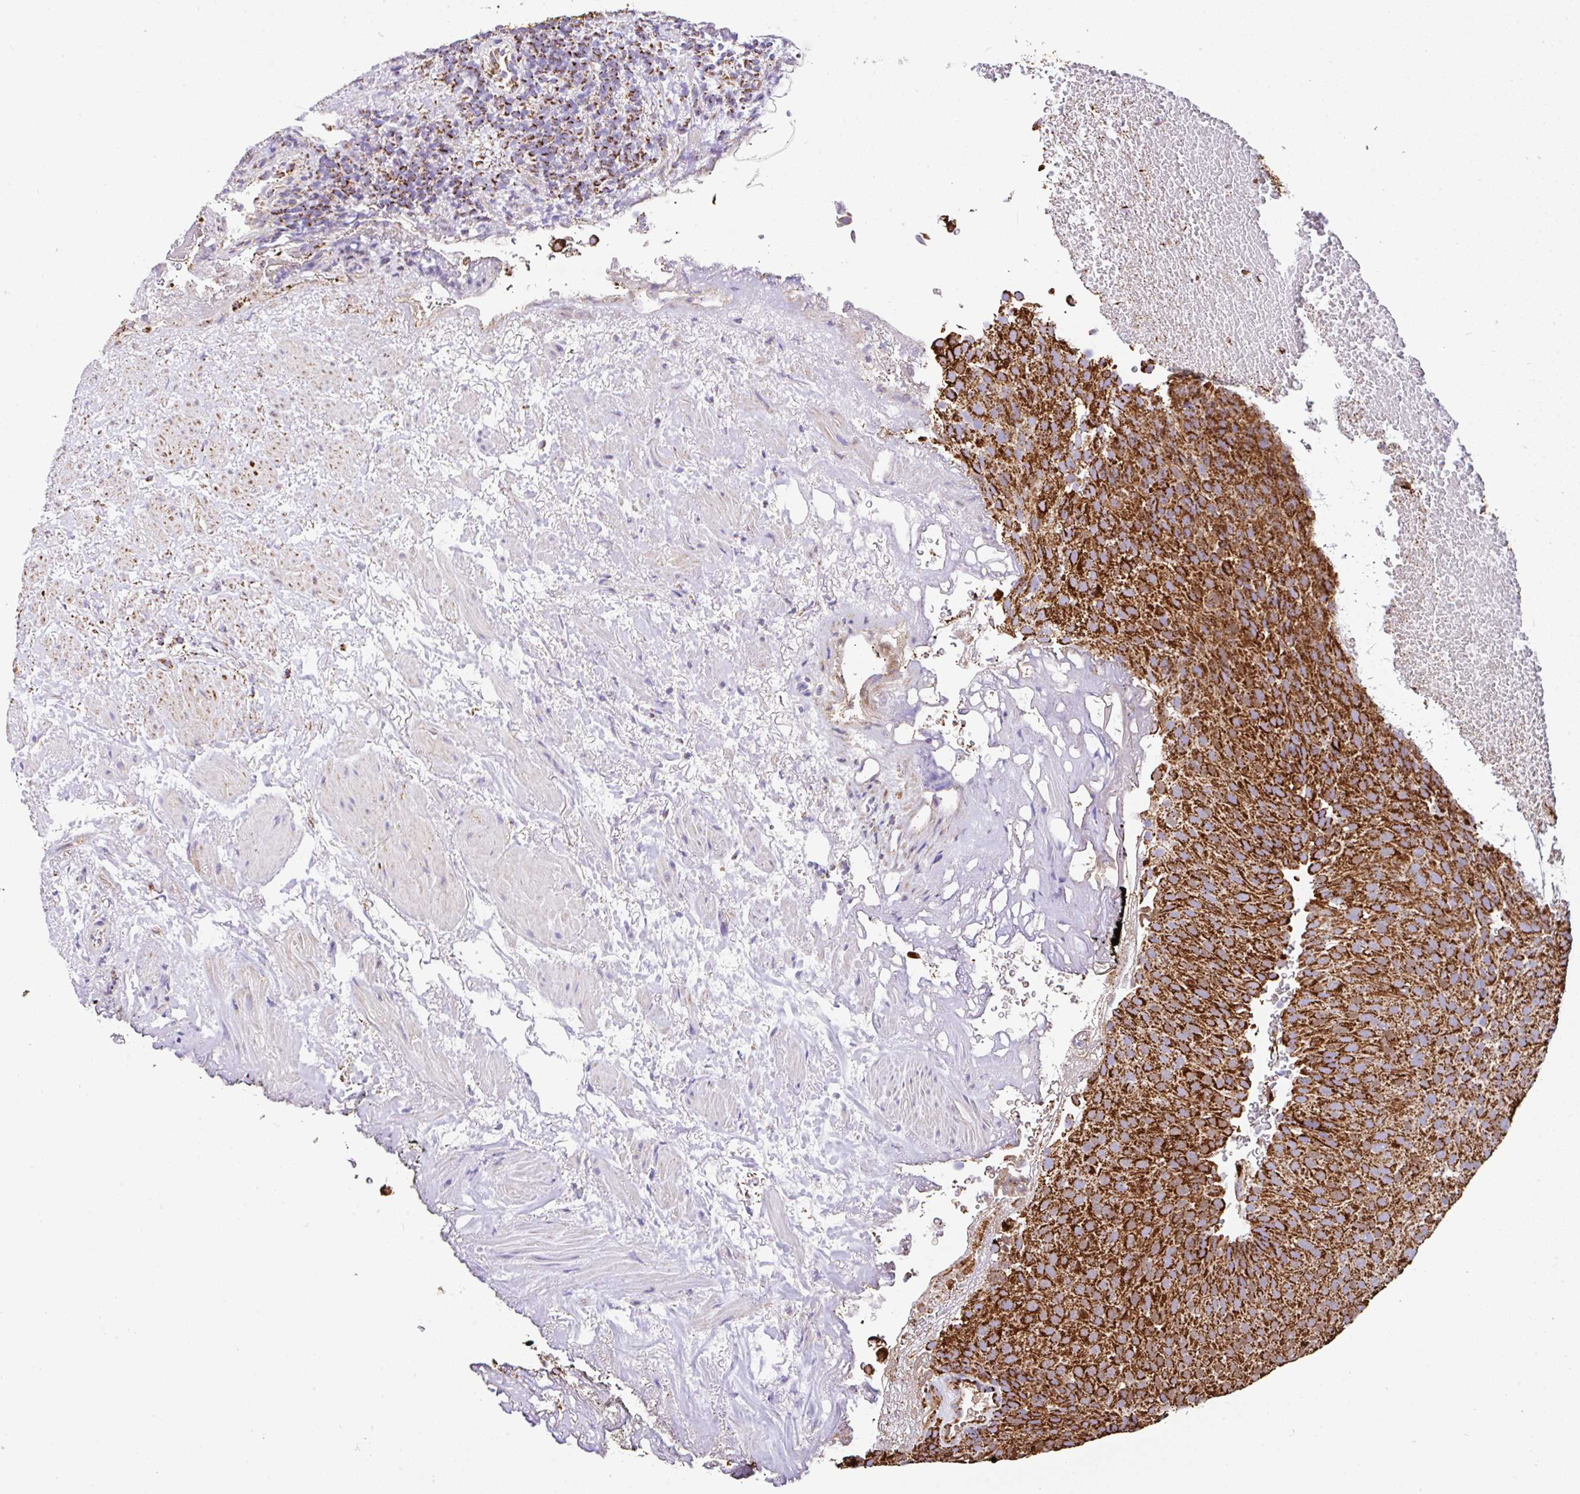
{"staining": {"intensity": "strong", "quantity": ">75%", "location": "cytoplasmic/membranous"}, "tissue": "urothelial cancer", "cell_type": "Tumor cells", "image_type": "cancer", "snomed": [{"axis": "morphology", "description": "Urothelial carcinoma, Low grade"}, {"axis": "topography", "description": "Urinary bladder"}], "caption": "This is an image of immunohistochemistry staining of urothelial cancer, which shows strong staining in the cytoplasmic/membranous of tumor cells.", "gene": "ANKRD33B", "patient": {"sex": "male", "age": 78}}